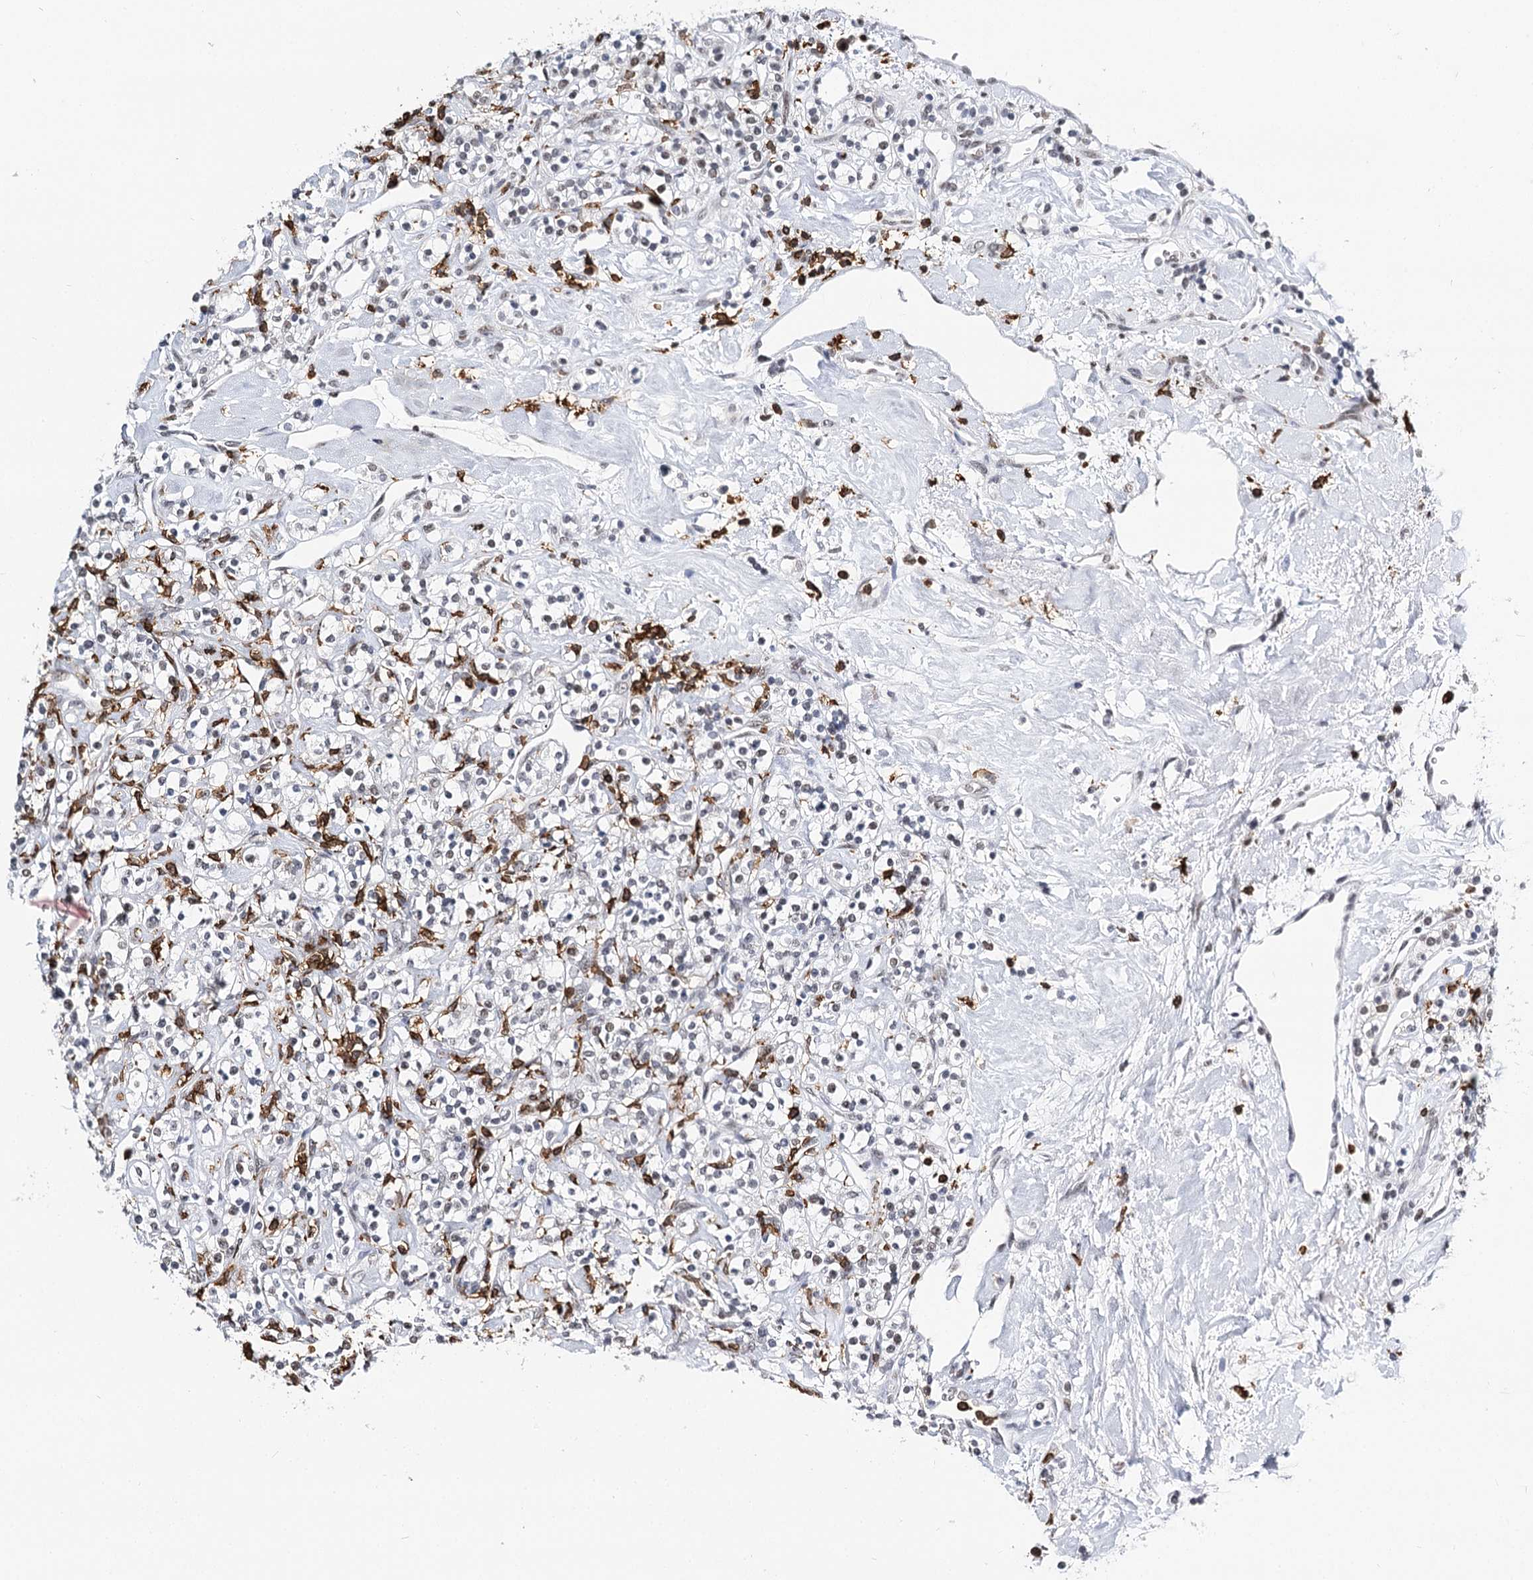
{"staining": {"intensity": "negative", "quantity": "none", "location": "none"}, "tissue": "renal cancer", "cell_type": "Tumor cells", "image_type": "cancer", "snomed": [{"axis": "morphology", "description": "Adenocarcinoma, NOS"}, {"axis": "topography", "description": "Kidney"}], "caption": "This is a image of immunohistochemistry staining of renal adenocarcinoma, which shows no staining in tumor cells.", "gene": "BARD1", "patient": {"sex": "male", "age": 77}}